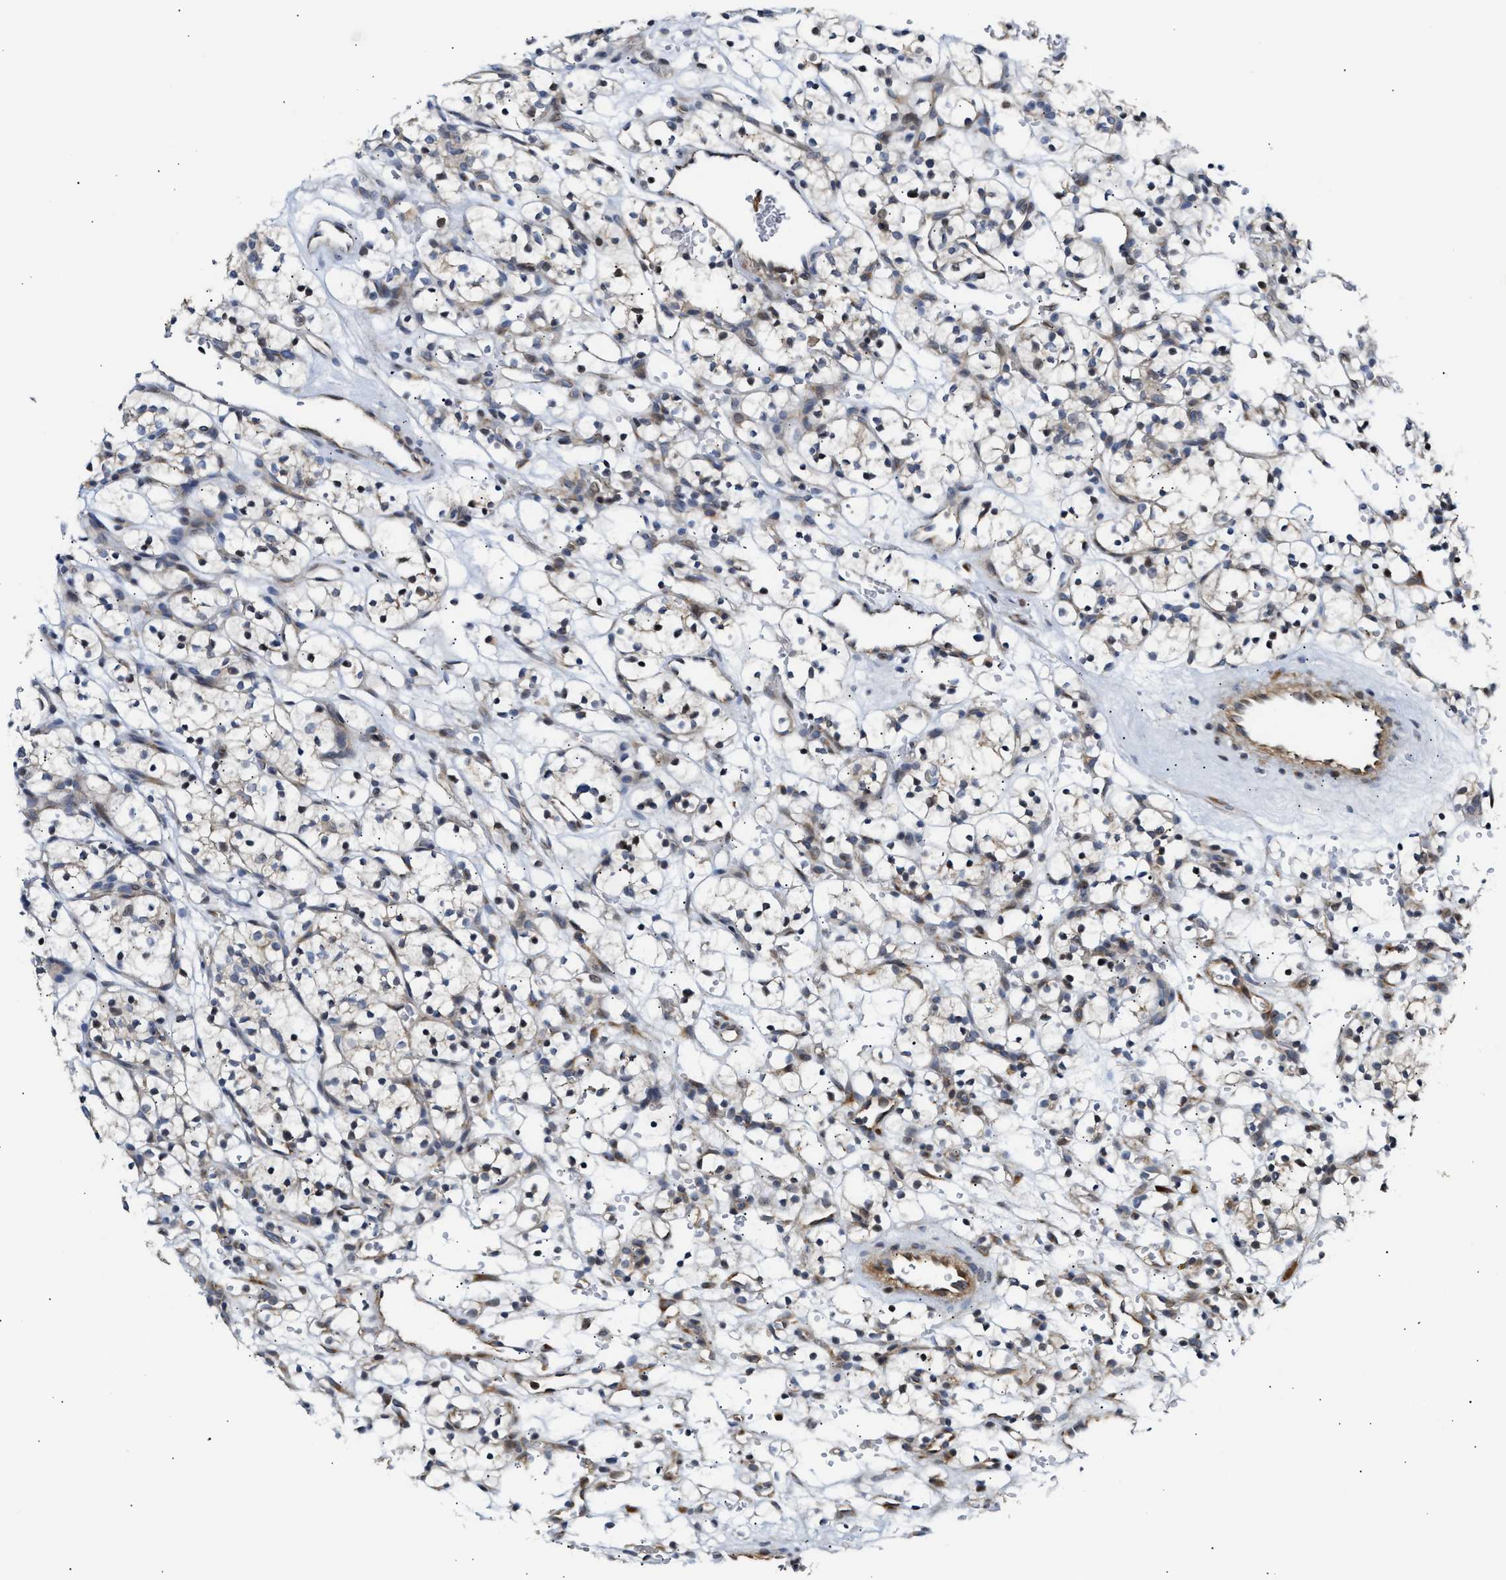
{"staining": {"intensity": "weak", "quantity": "<25%", "location": "cytoplasmic/membranous,nuclear"}, "tissue": "renal cancer", "cell_type": "Tumor cells", "image_type": "cancer", "snomed": [{"axis": "morphology", "description": "Adenocarcinoma, NOS"}, {"axis": "topography", "description": "Kidney"}], "caption": "Immunohistochemistry (IHC) image of neoplastic tissue: human renal cancer (adenocarcinoma) stained with DAB reveals no significant protein expression in tumor cells.", "gene": "DEPTOR", "patient": {"sex": "female", "age": 57}}